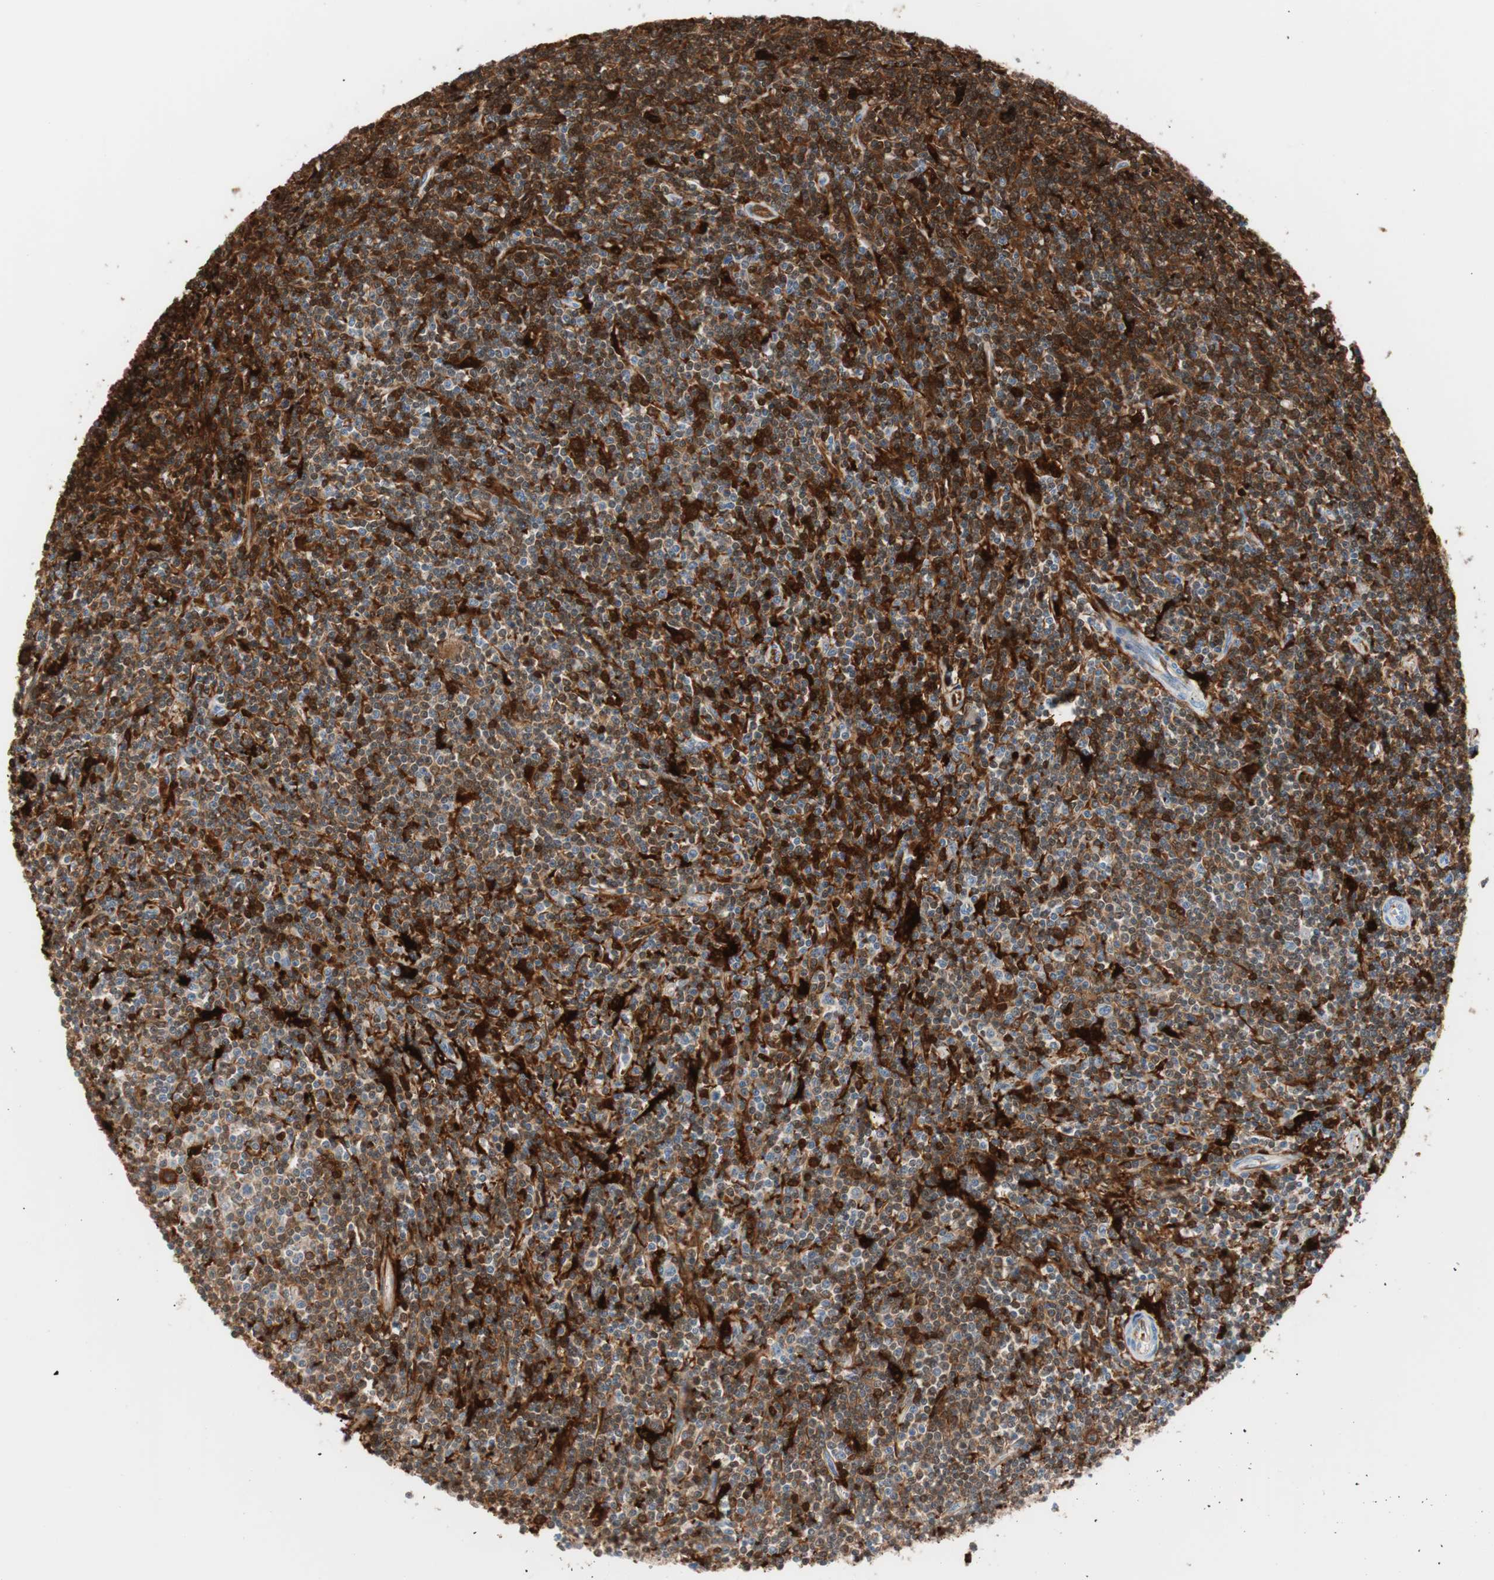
{"staining": {"intensity": "moderate", "quantity": "25%-75%", "location": "cytoplasmic/membranous"}, "tissue": "lymphoma", "cell_type": "Tumor cells", "image_type": "cancer", "snomed": [{"axis": "morphology", "description": "Malignant lymphoma, non-Hodgkin's type, Low grade"}, {"axis": "topography", "description": "Spleen"}], "caption": "This is an image of immunohistochemistry staining of lymphoma, which shows moderate positivity in the cytoplasmic/membranous of tumor cells.", "gene": "IL18", "patient": {"sex": "male", "age": 76}}